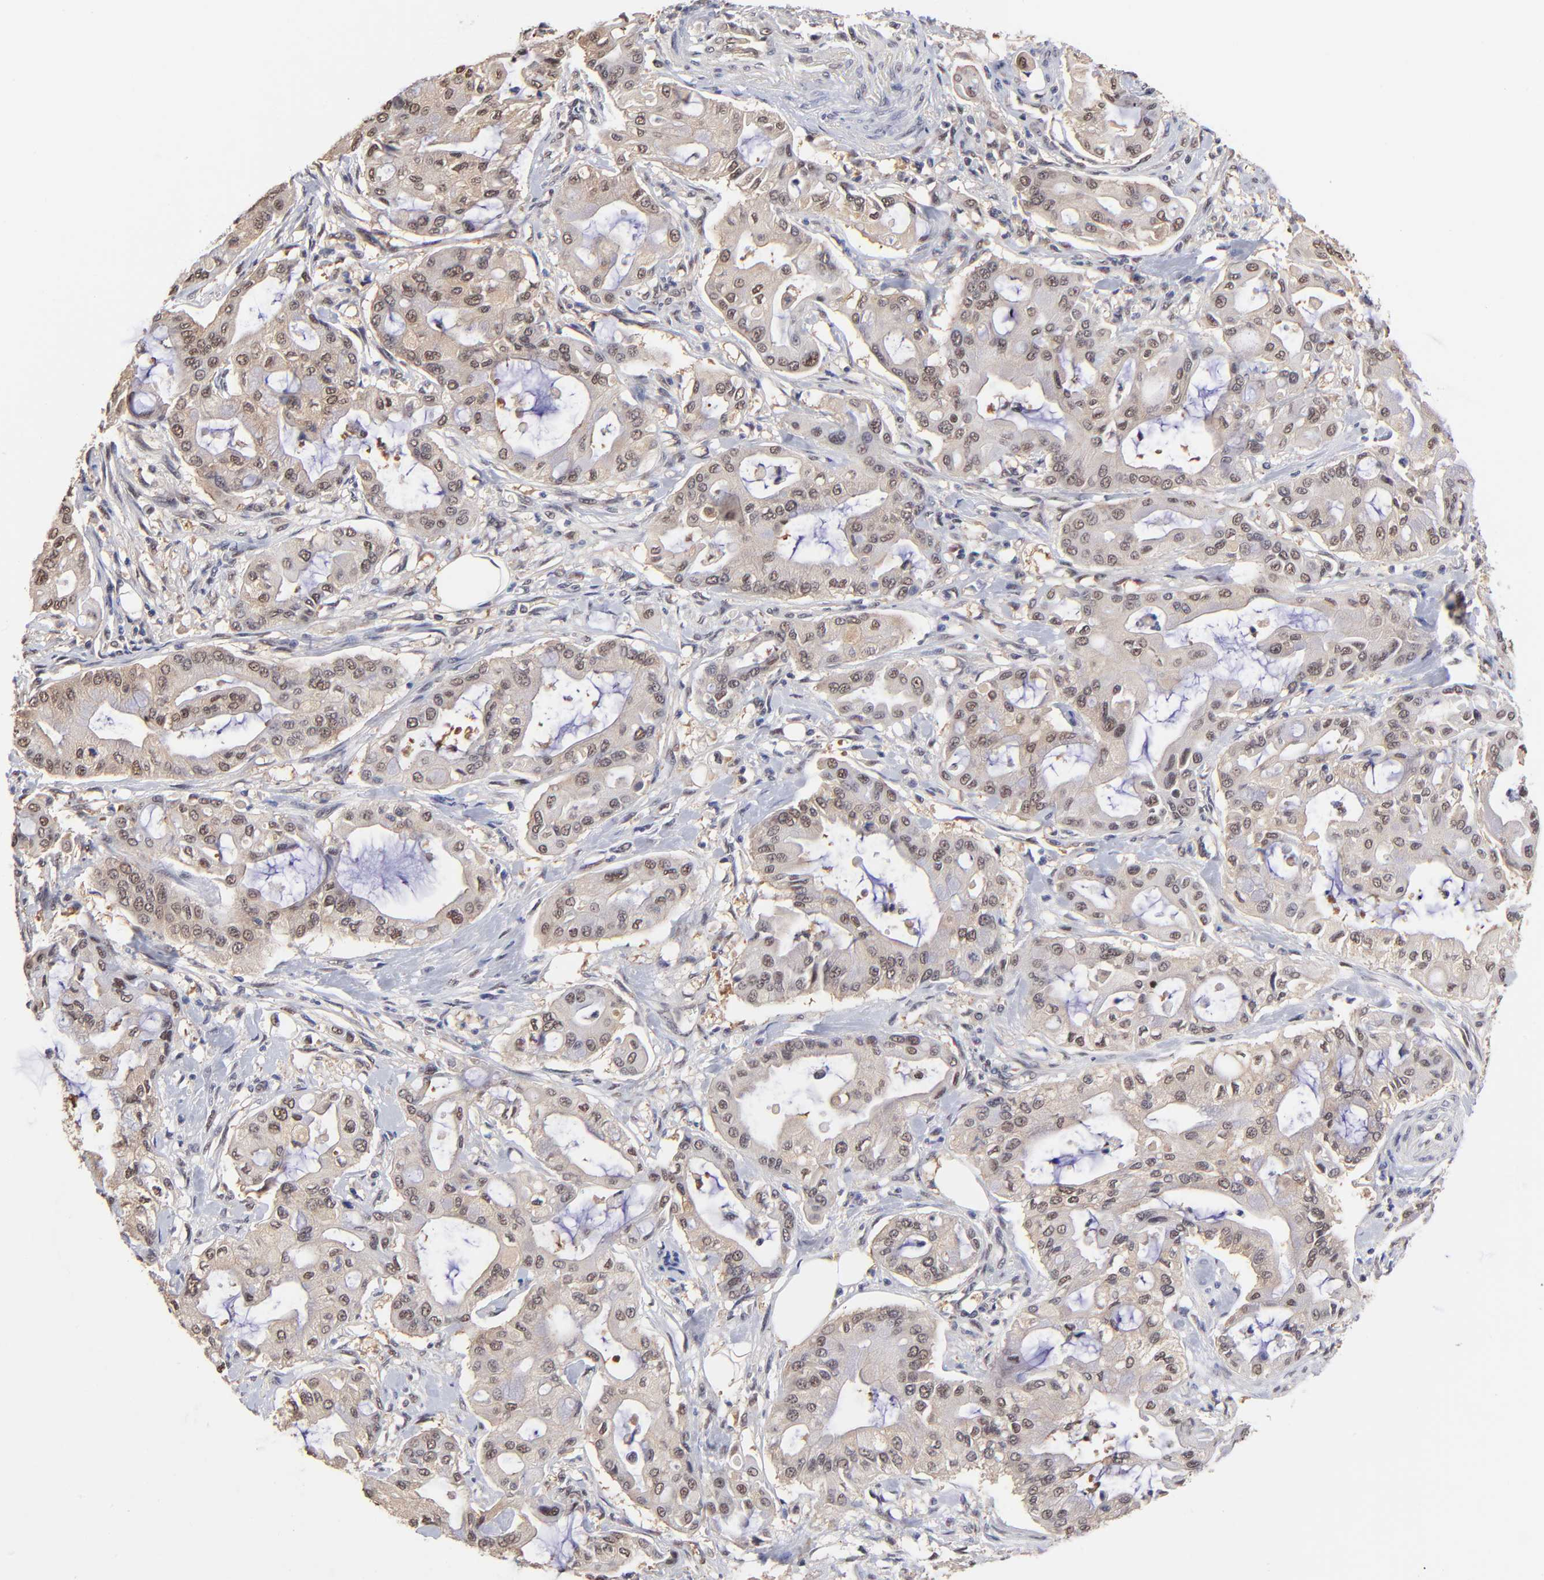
{"staining": {"intensity": "weak", "quantity": "25%-75%", "location": "nuclear"}, "tissue": "pancreatic cancer", "cell_type": "Tumor cells", "image_type": "cancer", "snomed": [{"axis": "morphology", "description": "Adenocarcinoma, NOS"}, {"axis": "morphology", "description": "Adenocarcinoma, metastatic, NOS"}, {"axis": "topography", "description": "Lymph node"}, {"axis": "topography", "description": "Pancreas"}, {"axis": "topography", "description": "Duodenum"}], "caption": "Protein analysis of pancreatic cancer (adenocarcinoma) tissue reveals weak nuclear staining in about 25%-75% of tumor cells. The staining was performed using DAB to visualize the protein expression in brown, while the nuclei were stained in blue with hematoxylin (Magnification: 20x).", "gene": "PSMC4", "patient": {"sex": "female", "age": 64}}